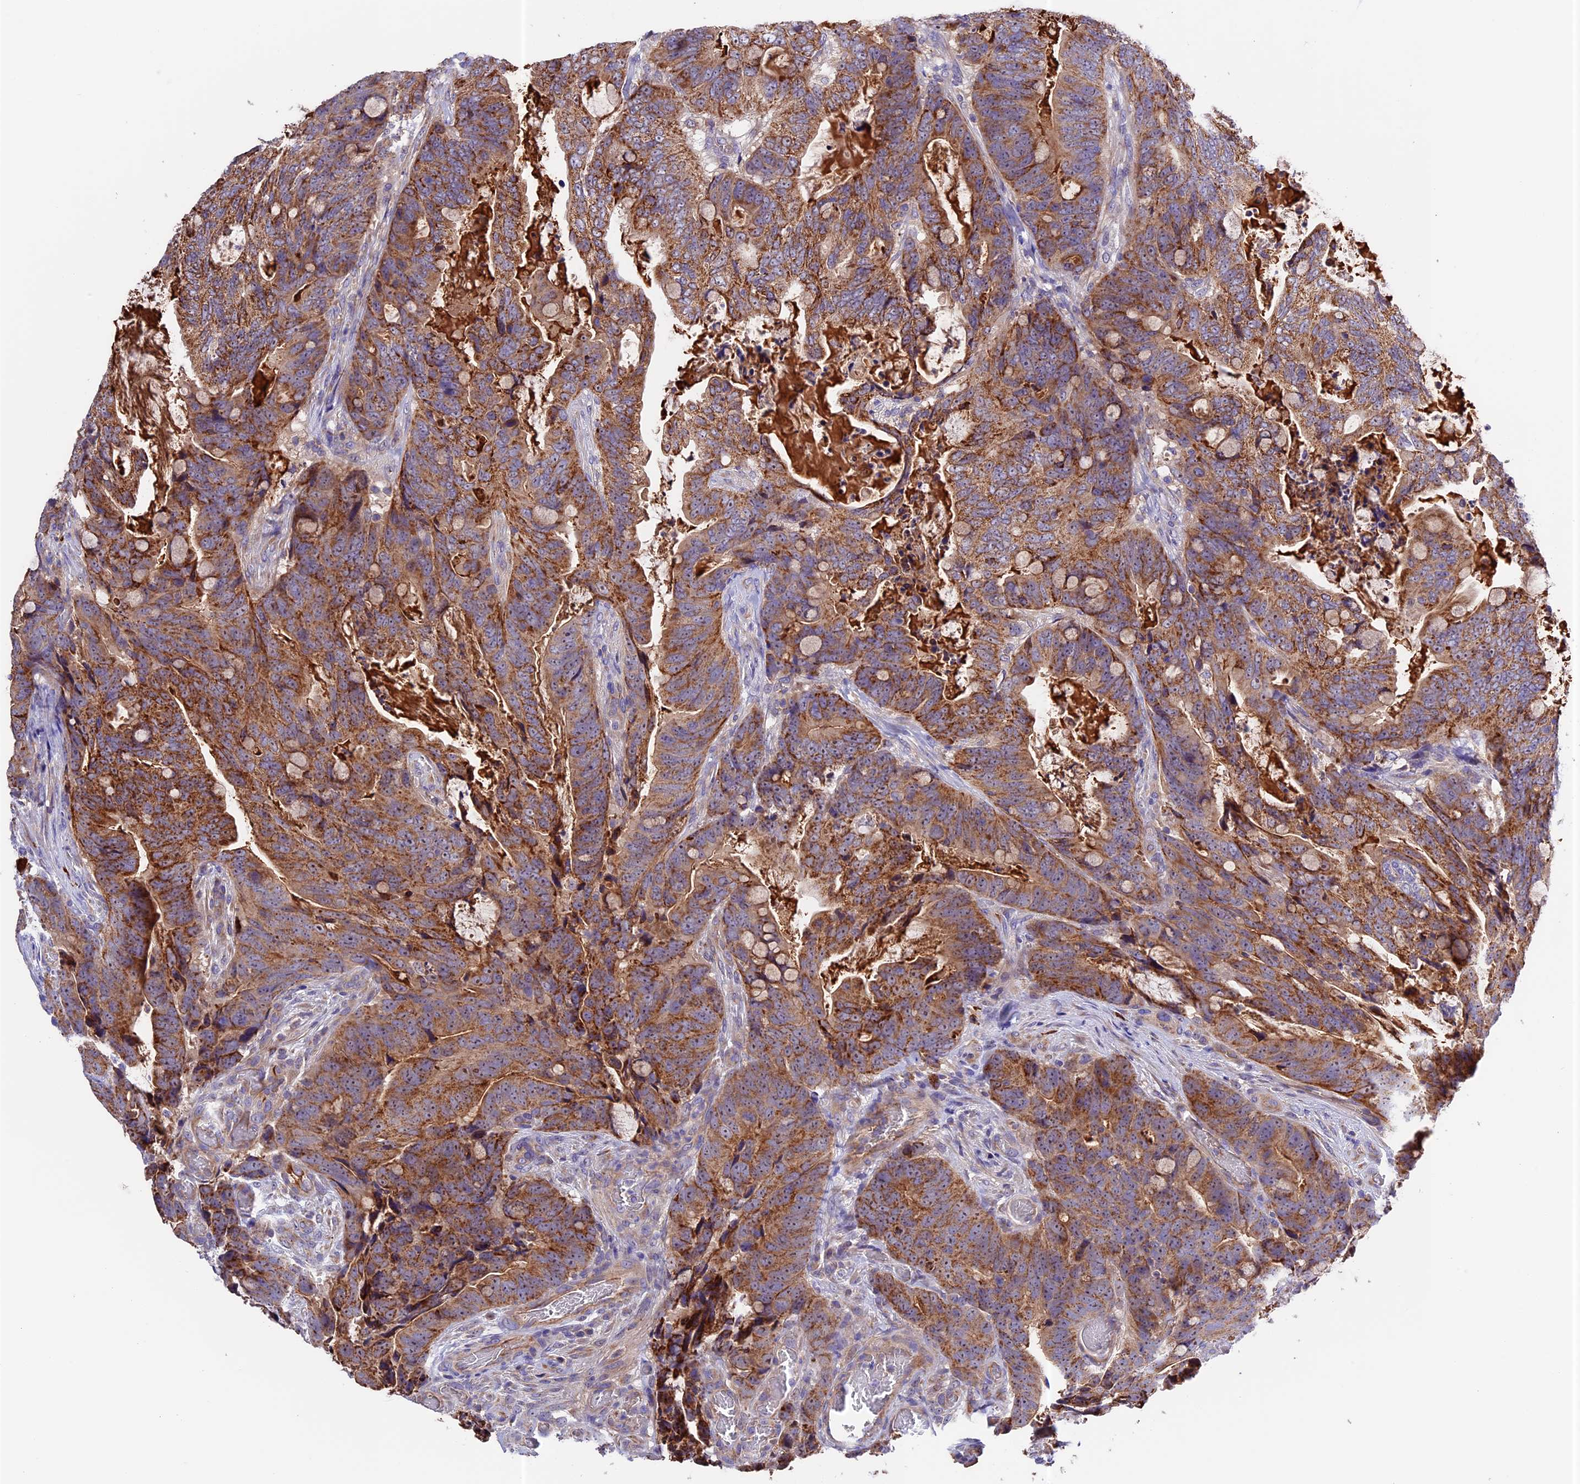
{"staining": {"intensity": "moderate", "quantity": ">75%", "location": "cytoplasmic/membranous"}, "tissue": "colorectal cancer", "cell_type": "Tumor cells", "image_type": "cancer", "snomed": [{"axis": "morphology", "description": "Adenocarcinoma, NOS"}, {"axis": "topography", "description": "Colon"}], "caption": "The histopathology image exhibits a brown stain indicating the presence of a protein in the cytoplasmic/membranous of tumor cells in colorectal adenocarcinoma.", "gene": "METTL22", "patient": {"sex": "female", "age": 82}}